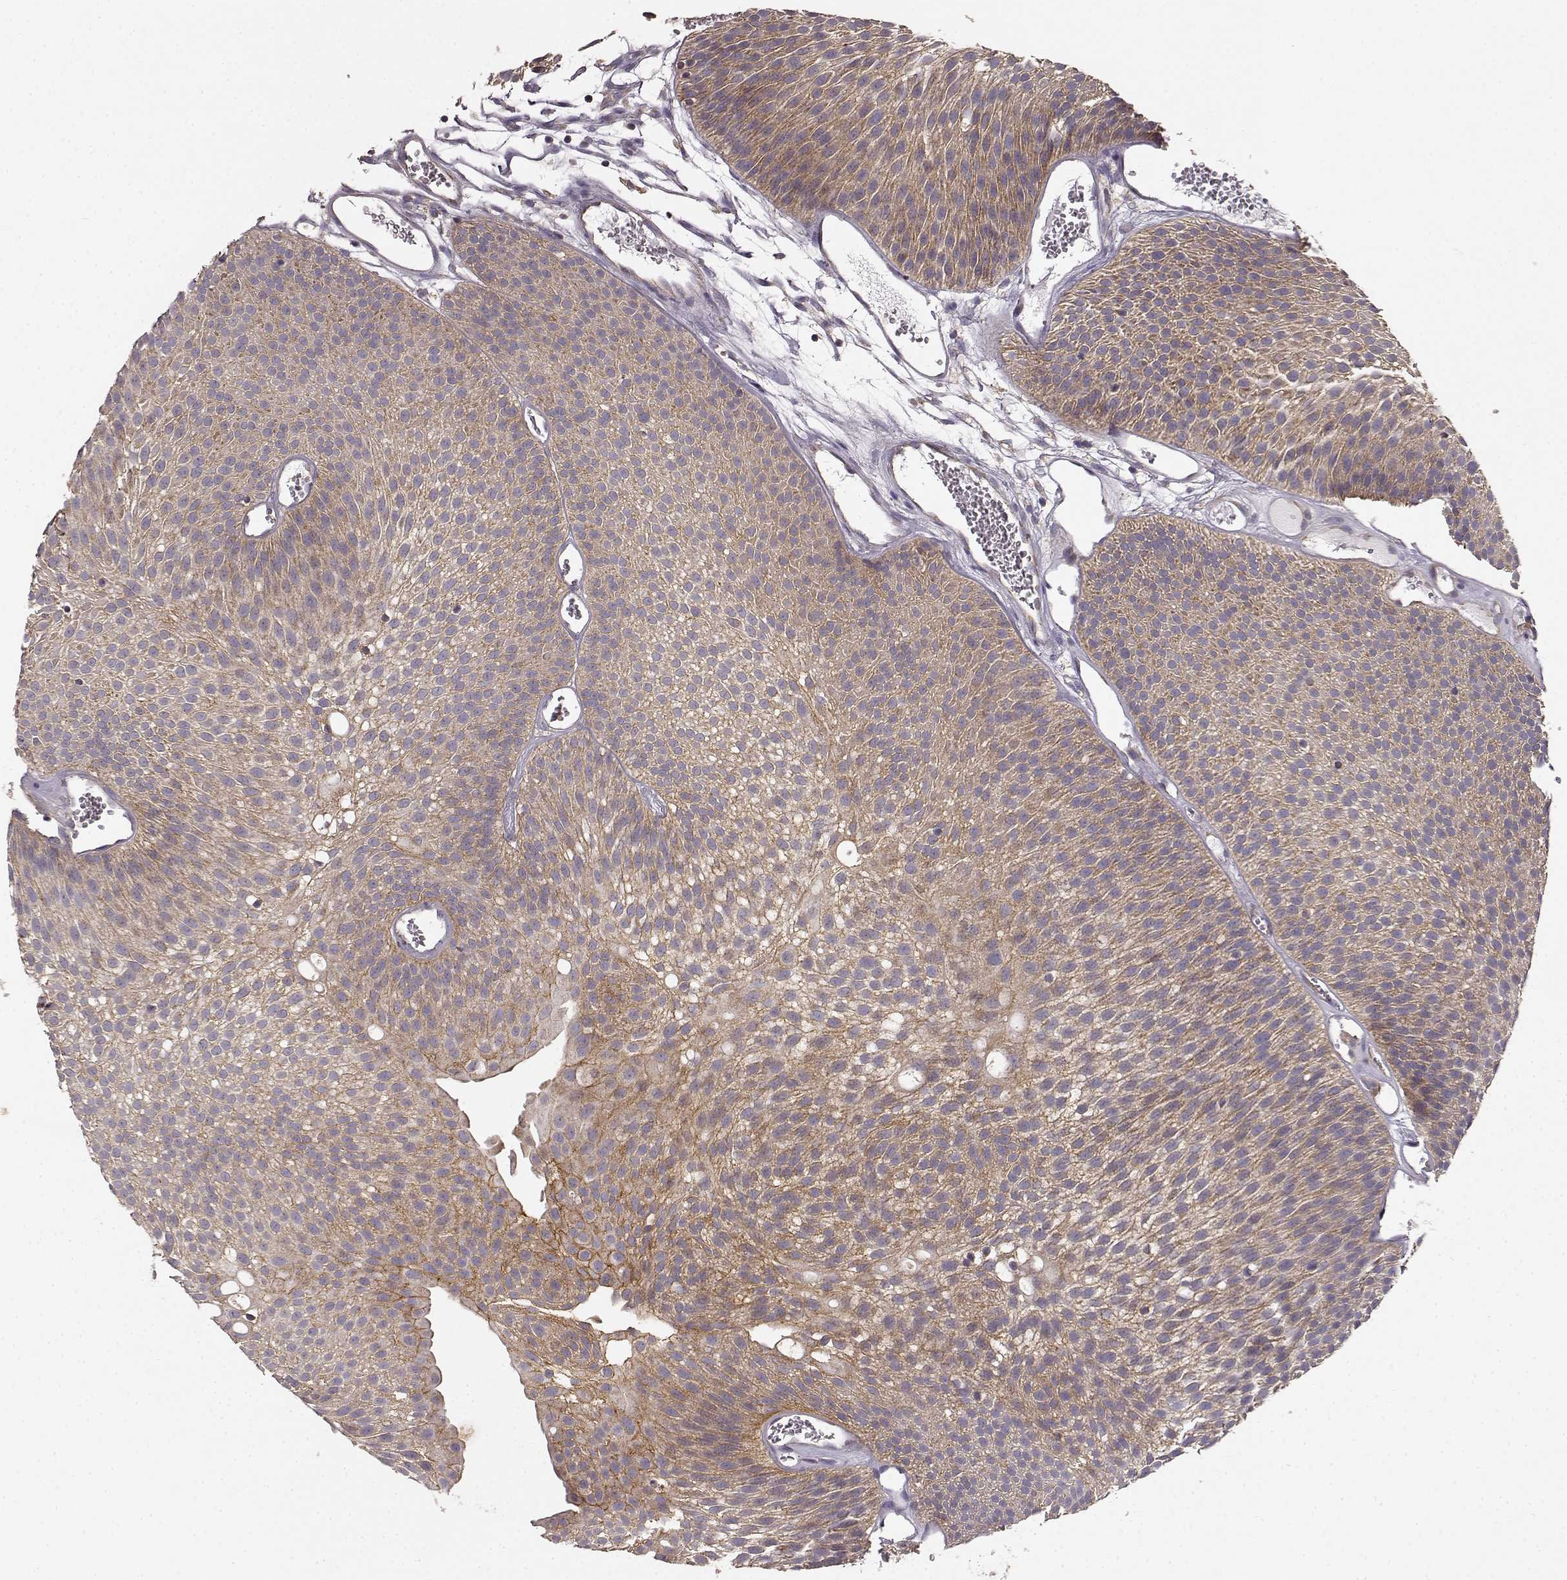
{"staining": {"intensity": "moderate", "quantity": ">75%", "location": "cytoplasmic/membranous"}, "tissue": "urothelial cancer", "cell_type": "Tumor cells", "image_type": "cancer", "snomed": [{"axis": "morphology", "description": "Urothelial carcinoma, Low grade"}, {"axis": "topography", "description": "Urinary bladder"}], "caption": "Immunohistochemistry of low-grade urothelial carcinoma displays medium levels of moderate cytoplasmic/membranous staining in approximately >75% of tumor cells. The protein of interest is stained brown, and the nuclei are stained in blue (DAB (3,3'-diaminobenzidine) IHC with brightfield microscopy, high magnification).", "gene": "ERBB3", "patient": {"sex": "male", "age": 52}}